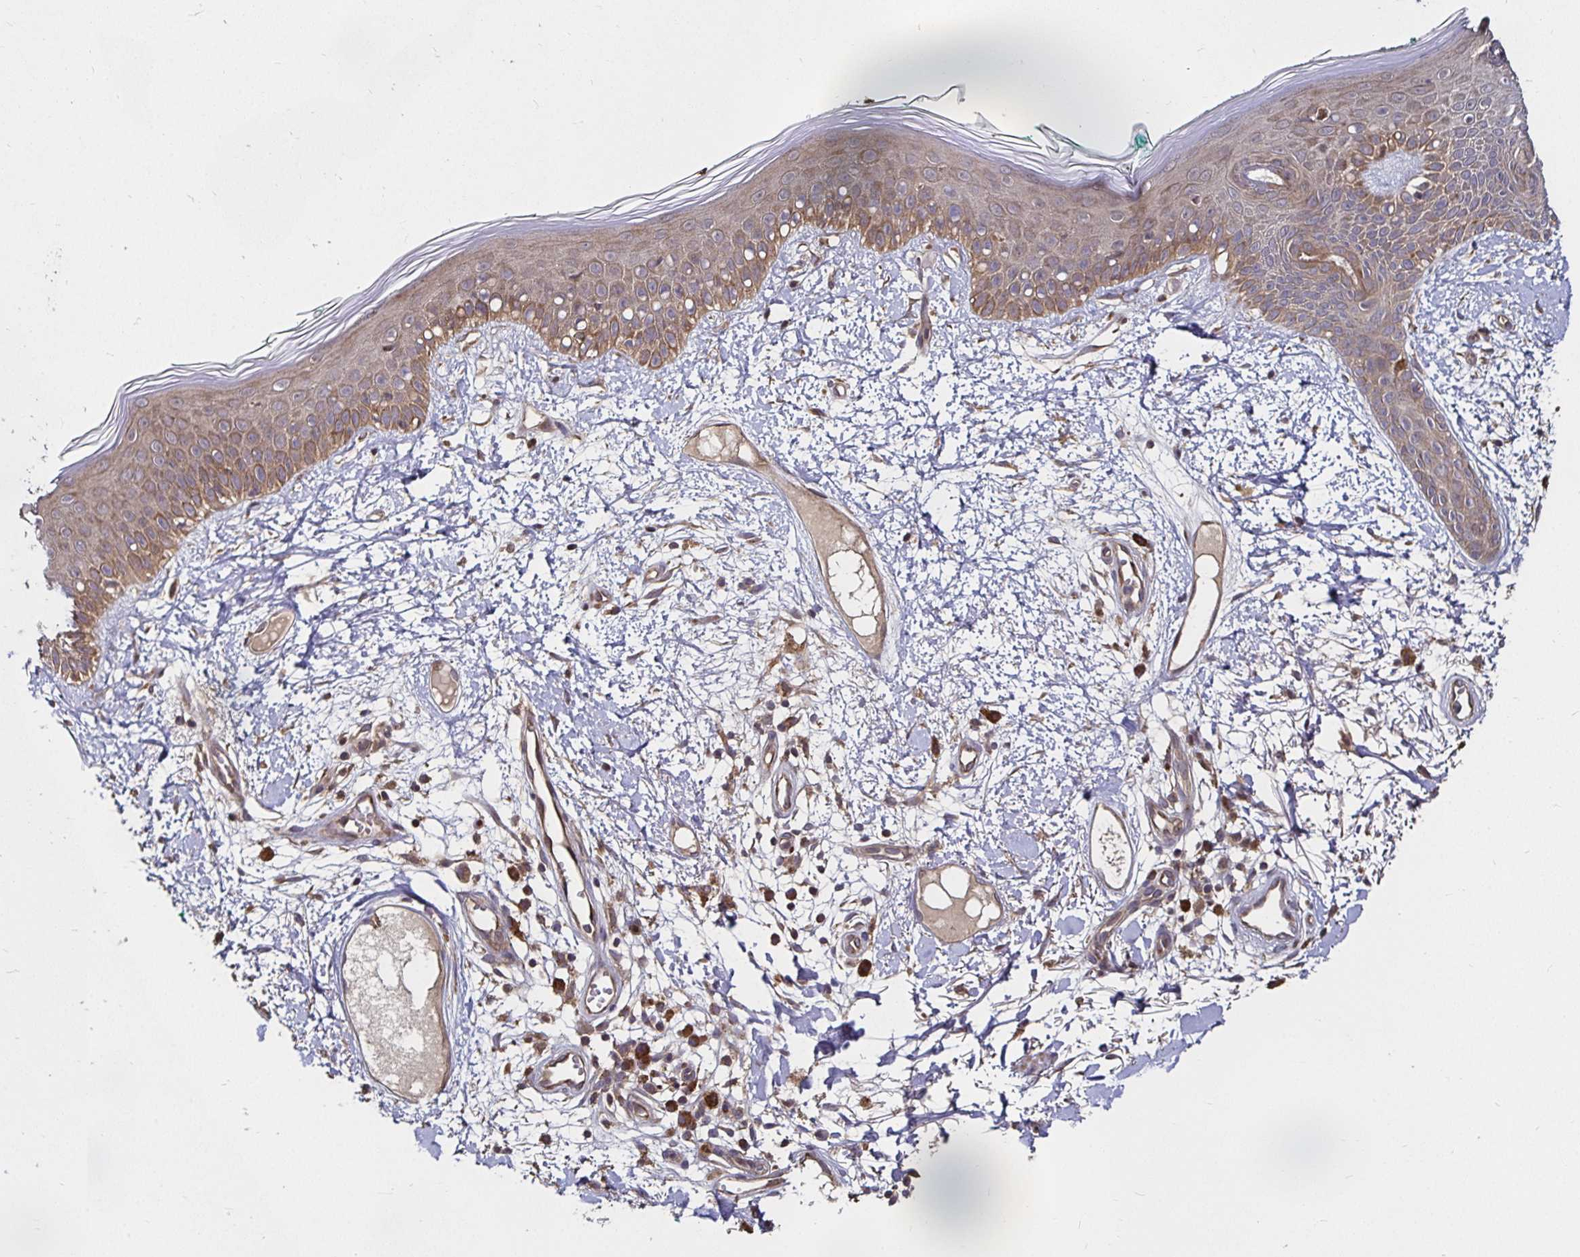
{"staining": {"intensity": "moderate", "quantity": ">75%", "location": "cytoplasmic/membranous"}, "tissue": "skin", "cell_type": "Fibroblasts", "image_type": "normal", "snomed": [{"axis": "morphology", "description": "Normal tissue, NOS"}, {"axis": "topography", "description": "Skin"}], "caption": "Approximately >75% of fibroblasts in unremarkable human skin display moderate cytoplasmic/membranous protein staining as visualized by brown immunohistochemical staining.", "gene": "MLST8", "patient": {"sex": "female", "age": 34}}